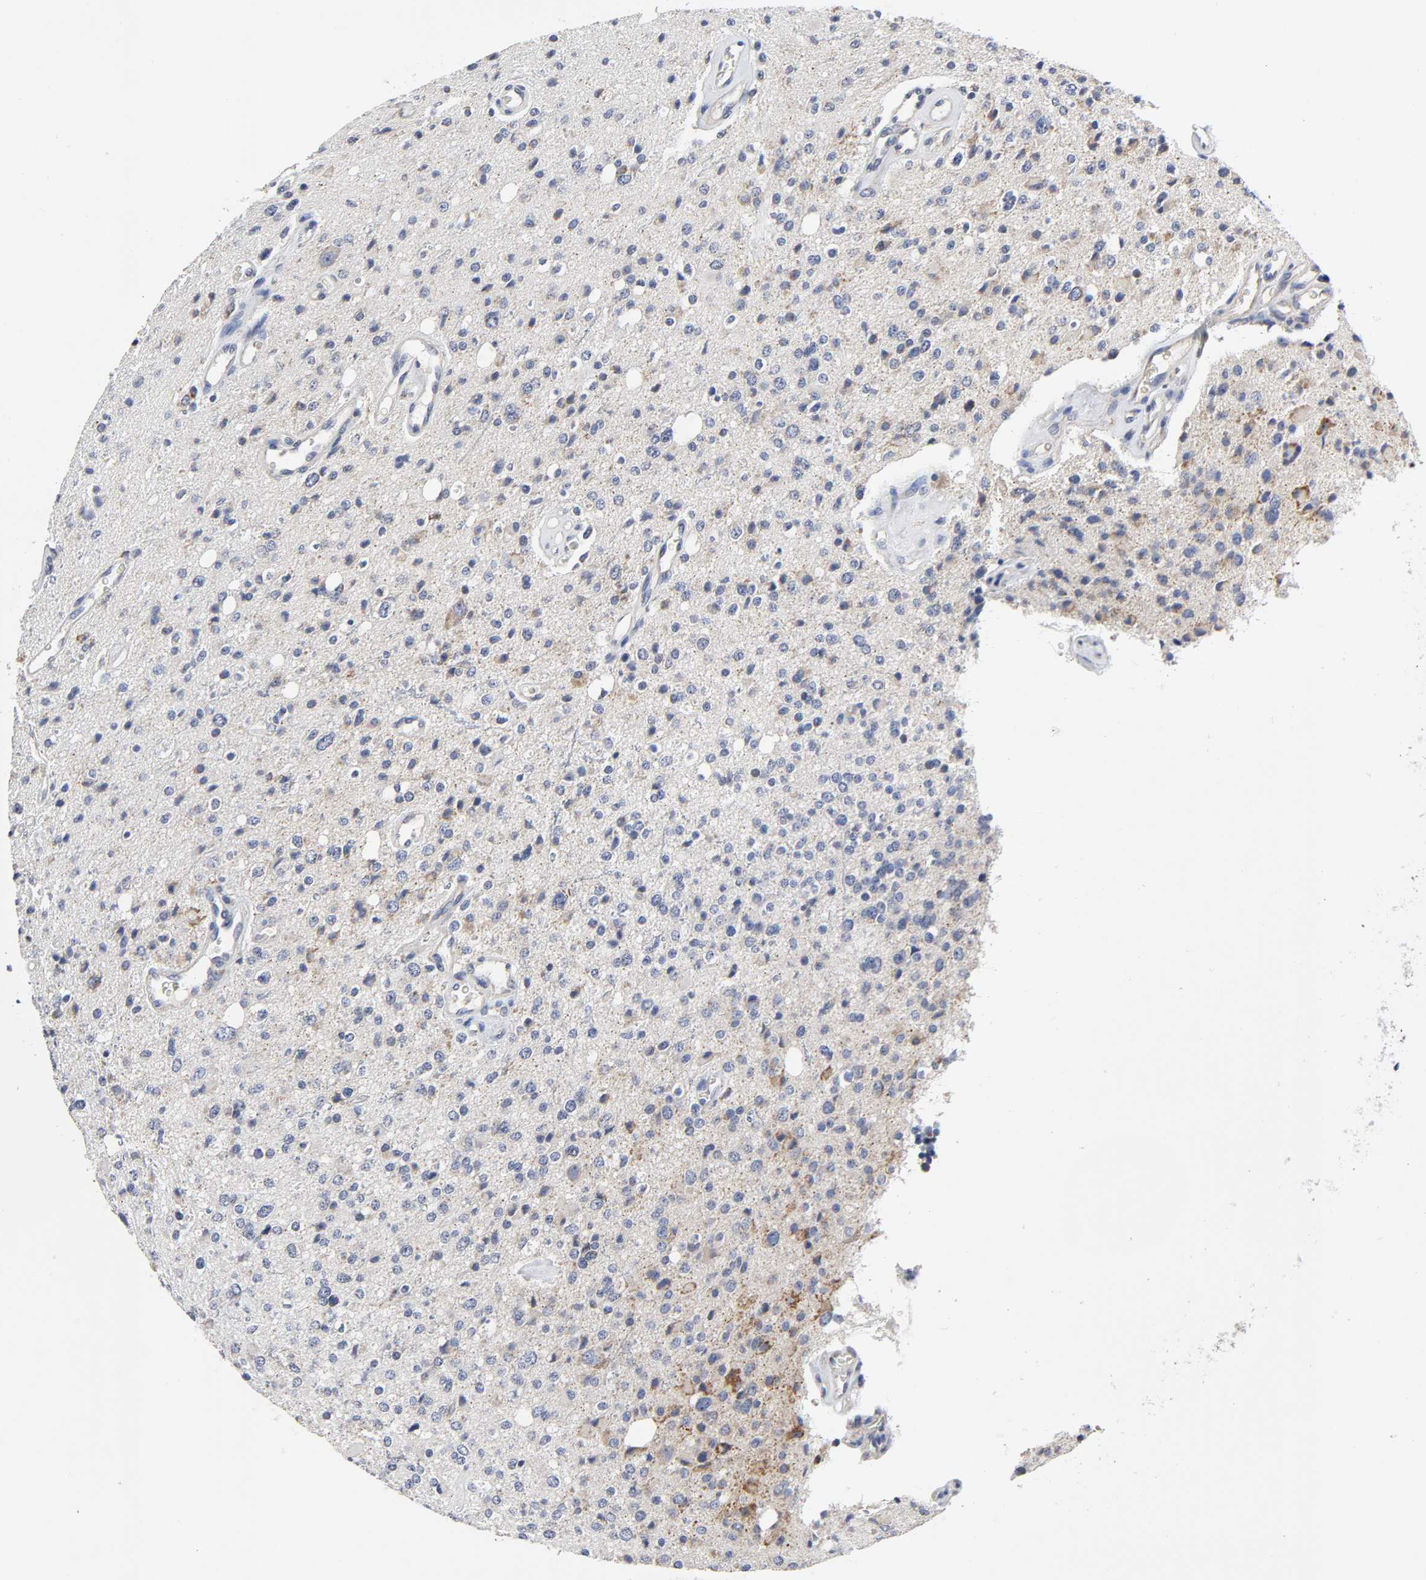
{"staining": {"intensity": "weak", "quantity": ">75%", "location": "cytoplasmic/membranous"}, "tissue": "glioma", "cell_type": "Tumor cells", "image_type": "cancer", "snomed": [{"axis": "morphology", "description": "Glioma, malignant, High grade"}, {"axis": "topography", "description": "Brain"}], "caption": "Protein expression analysis of malignant glioma (high-grade) displays weak cytoplasmic/membranous positivity in approximately >75% of tumor cells.", "gene": "AOPEP", "patient": {"sex": "male", "age": 47}}